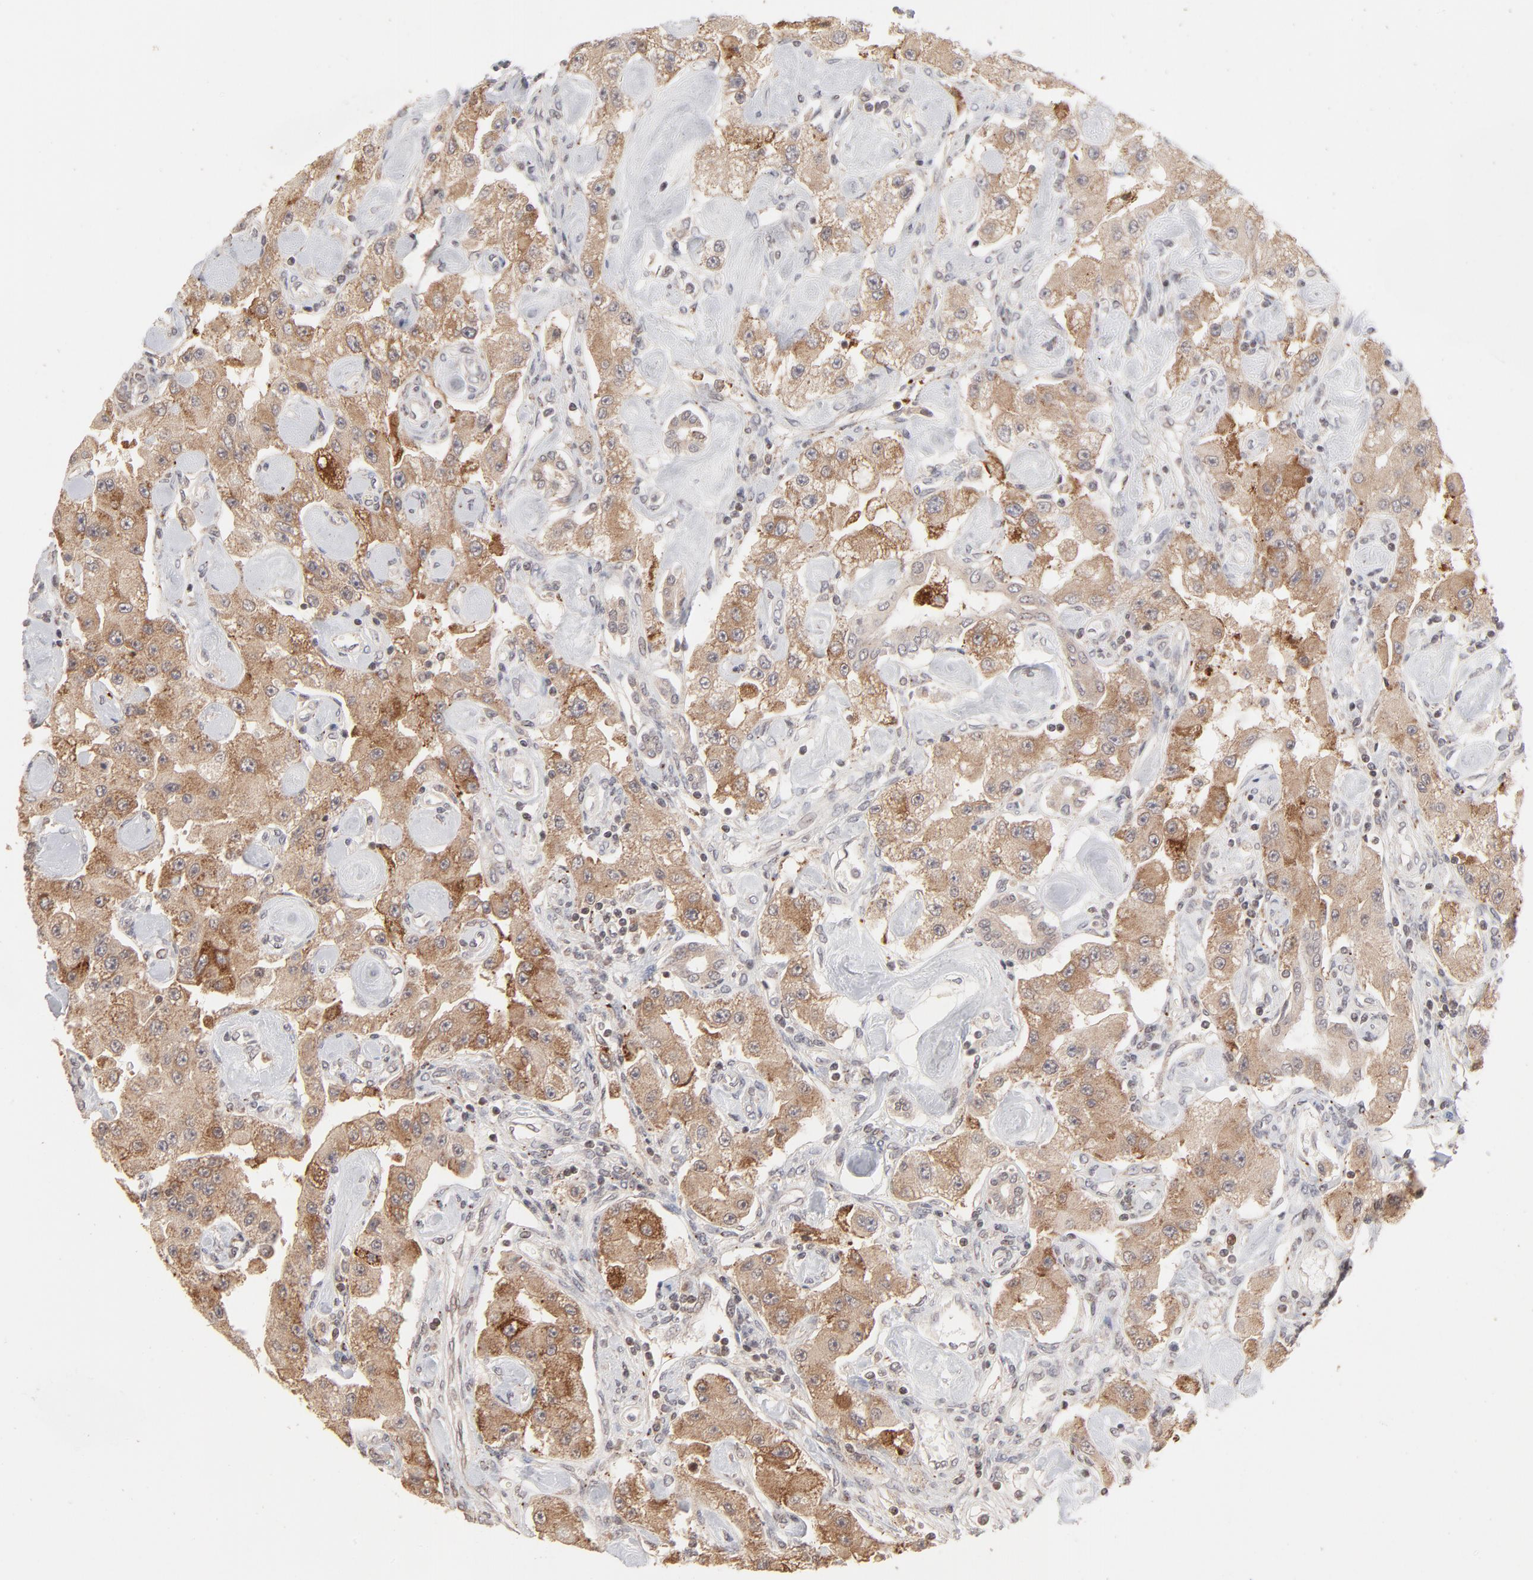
{"staining": {"intensity": "moderate", "quantity": ">75%", "location": "cytoplasmic/membranous"}, "tissue": "carcinoid", "cell_type": "Tumor cells", "image_type": "cancer", "snomed": [{"axis": "morphology", "description": "Carcinoid, malignant, NOS"}, {"axis": "topography", "description": "Pancreas"}], "caption": "Moderate cytoplasmic/membranous expression for a protein is present in approximately >75% of tumor cells of carcinoid using IHC.", "gene": "ARIH1", "patient": {"sex": "male", "age": 41}}